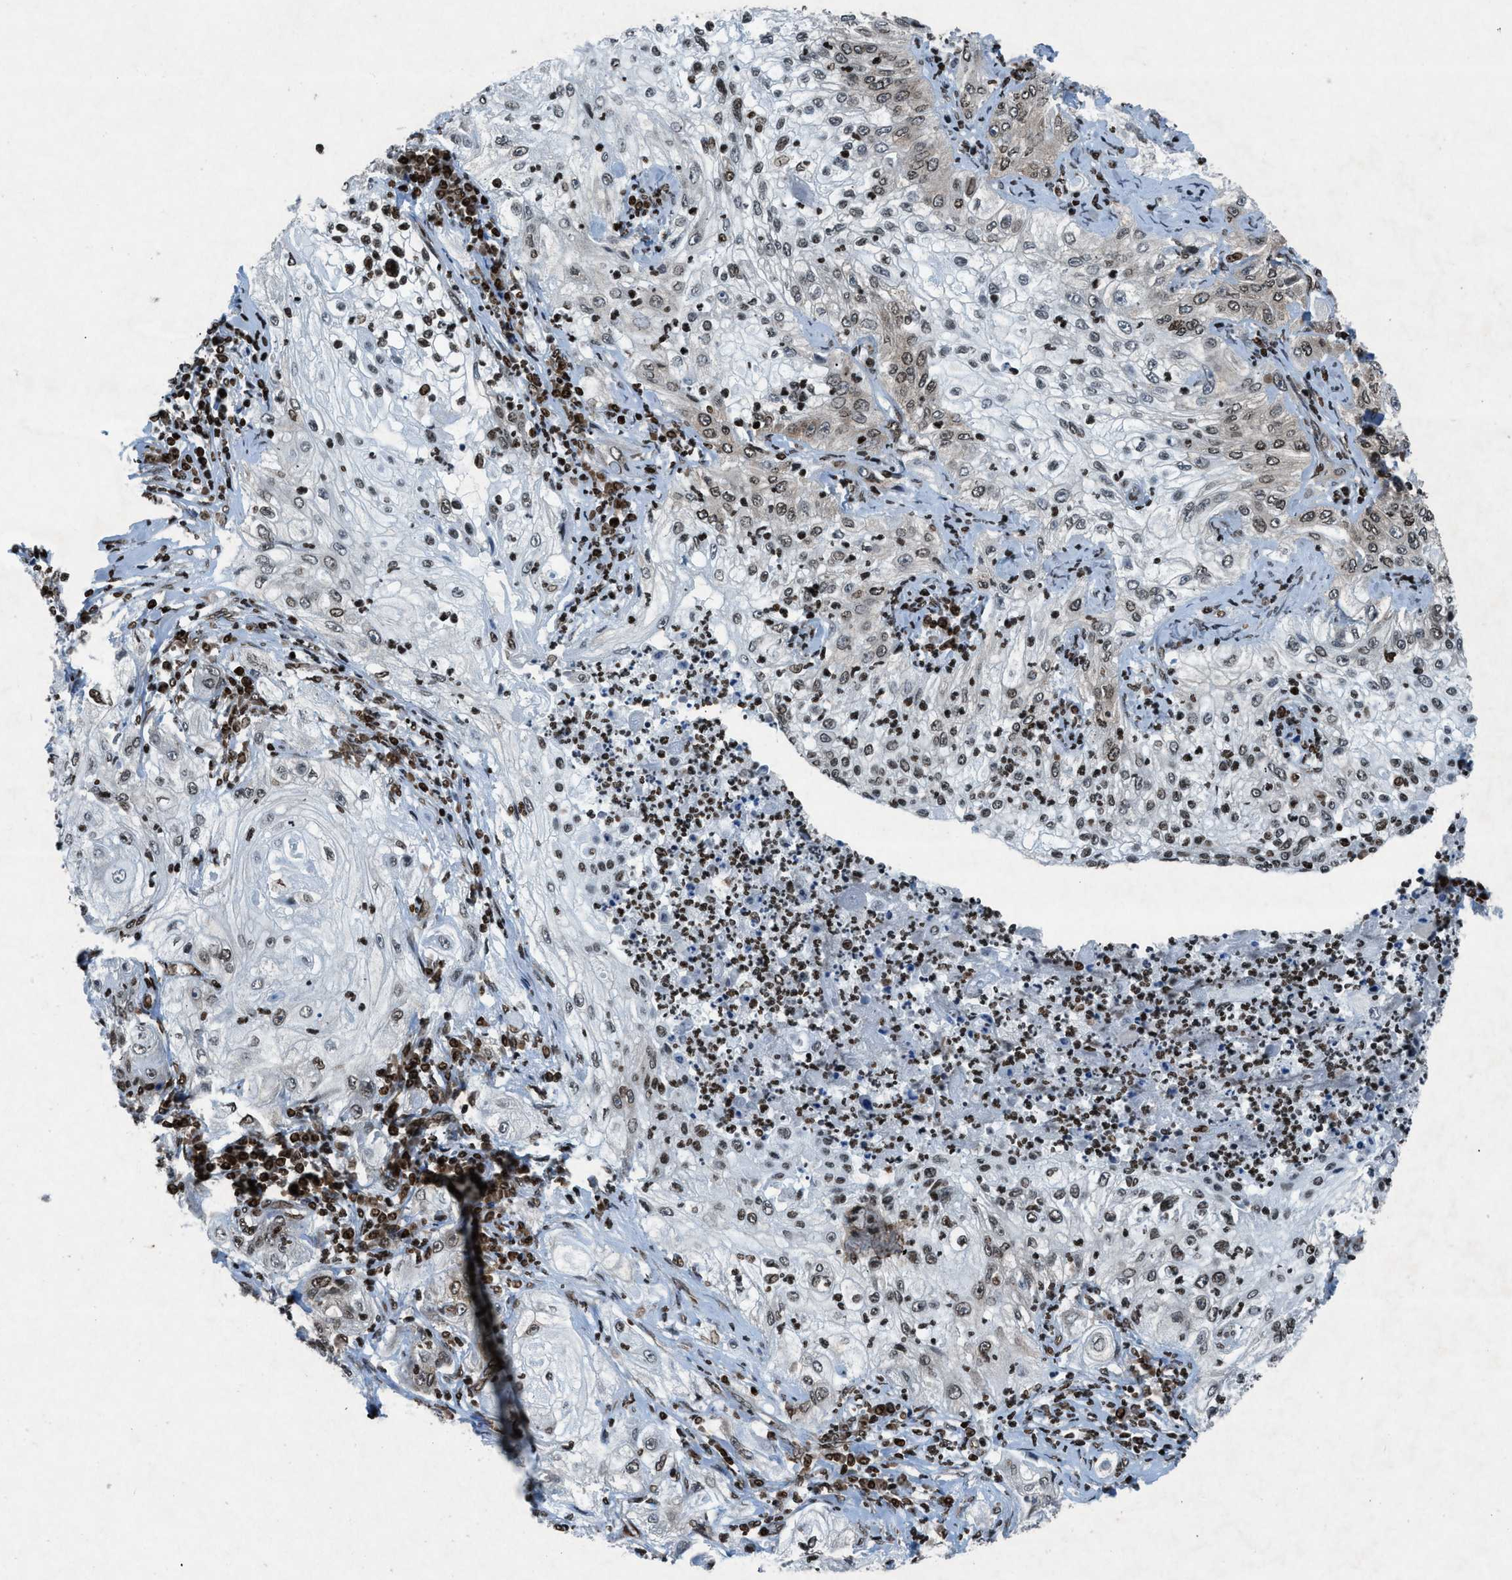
{"staining": {"intensity": "moderate", "quantity": "25%-75%", "location": "nuclear"}, "tissue": "lung cancer", "cell_type": "Tumor cells", "image_type": "cancer", "snomed": [{"axis": "morphology", "description": "Inflammation, NOS"}, {"axis": "morphology", "description": "Squamous cell carcinoma, NOS"}, {"axis": "topography", "description": "Lymph node"}, {"axis": "topography", "description": "Soft tissue"}, {"axis": "topography", "description": "Lung"}], "caption": "Lung cancer was stained to show a protein in brown. There is medium levels of moderate nuclear expression in approximately 25%-75% of tumor cells.", "gene": "NXF1", "patient": {"sex": "male", "age": 66}}